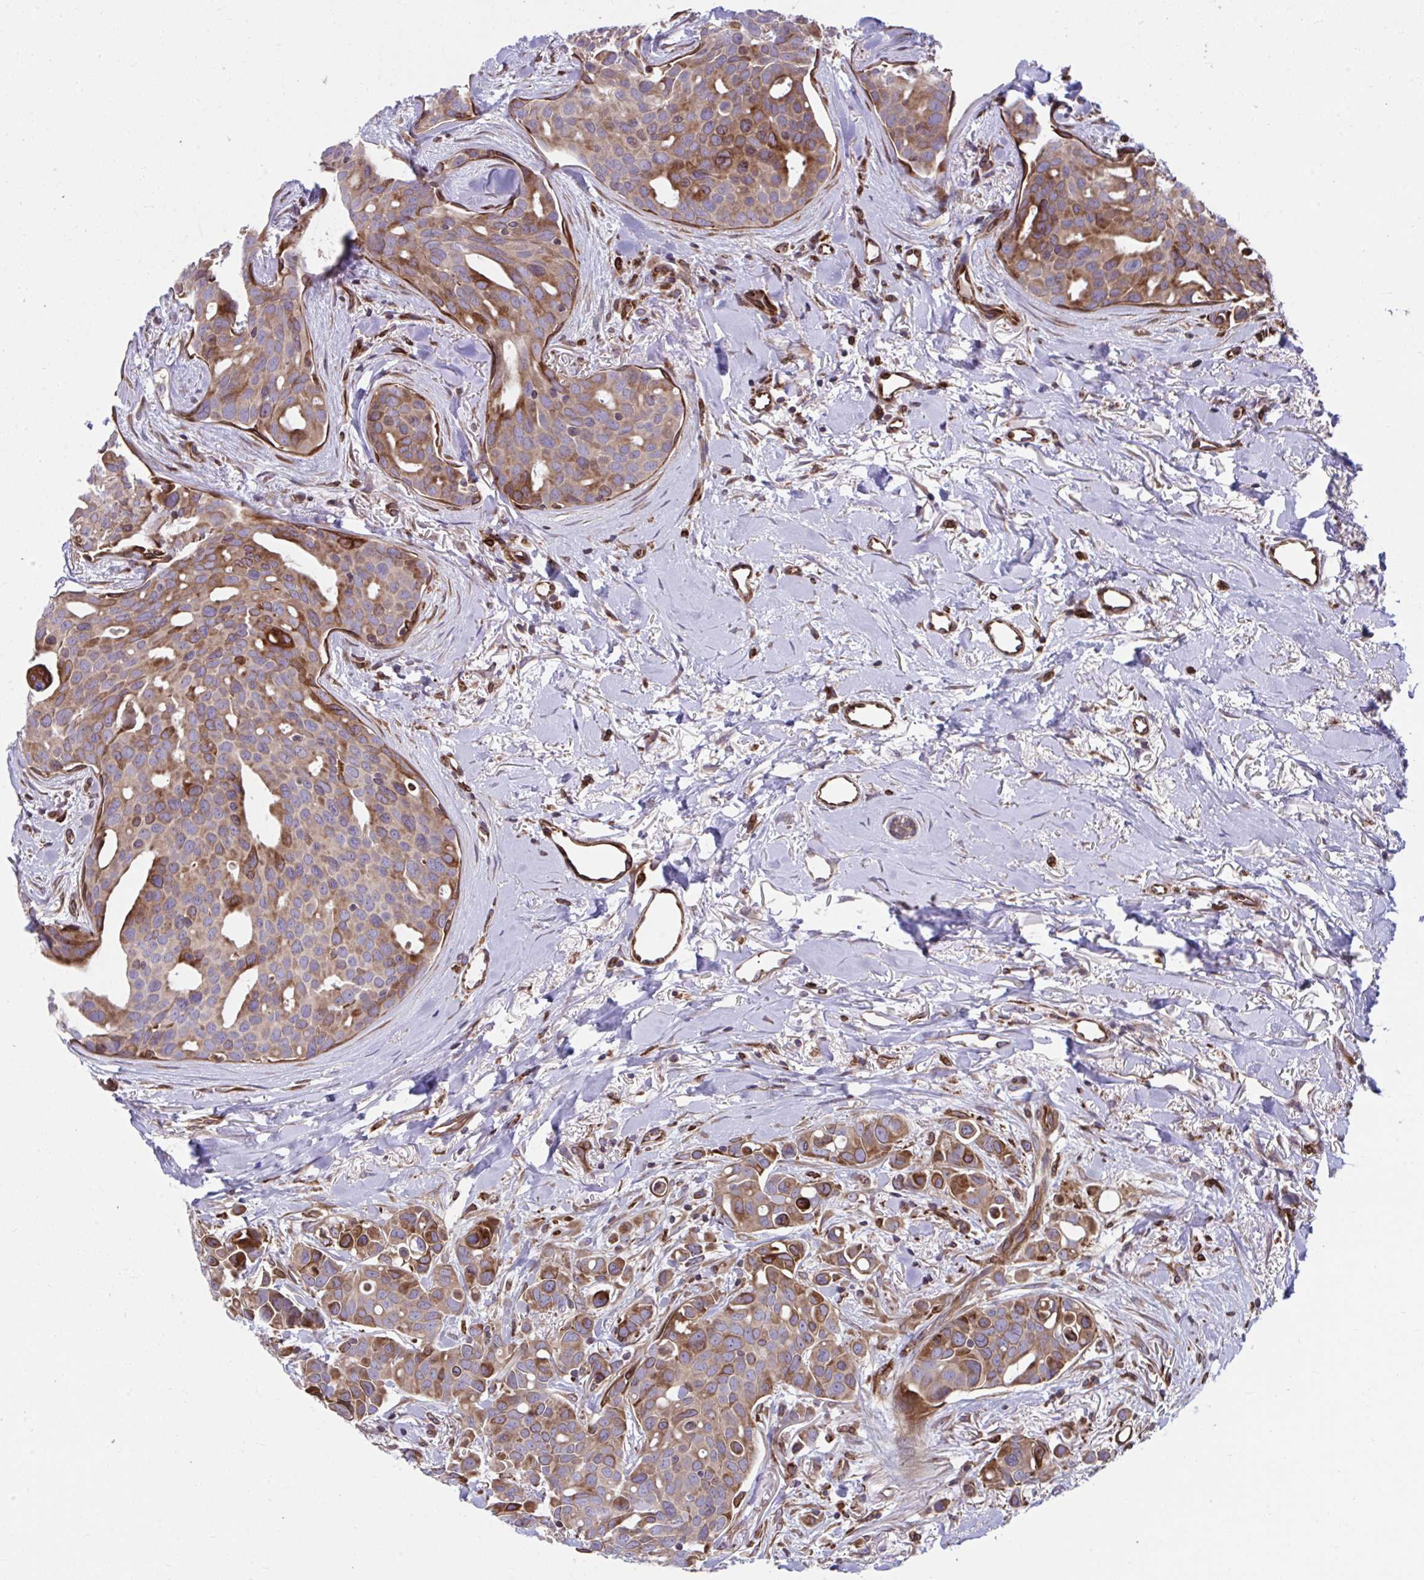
{"staining": {"intensity": "moderate", "quantity": "25%-75%", "location": "cytoplasmic/membranous"}, "tissue": "breast cancer", "cell_type": "Tumor cells", "image_type": "cancer", "snomed": [{"axis": "morphology", "description": "Duct carcinoma"}, {"axis": "topography", "description": "Breast"}], "caption": "Approximately 25%-75% of tumor cells in human breast cancer show moderate cytoplasmic/membranous protein expression as visualized by brown immunohistochemical staining.", "gene": "STIM2", "patient": {"sex": "female", "age": 54}}